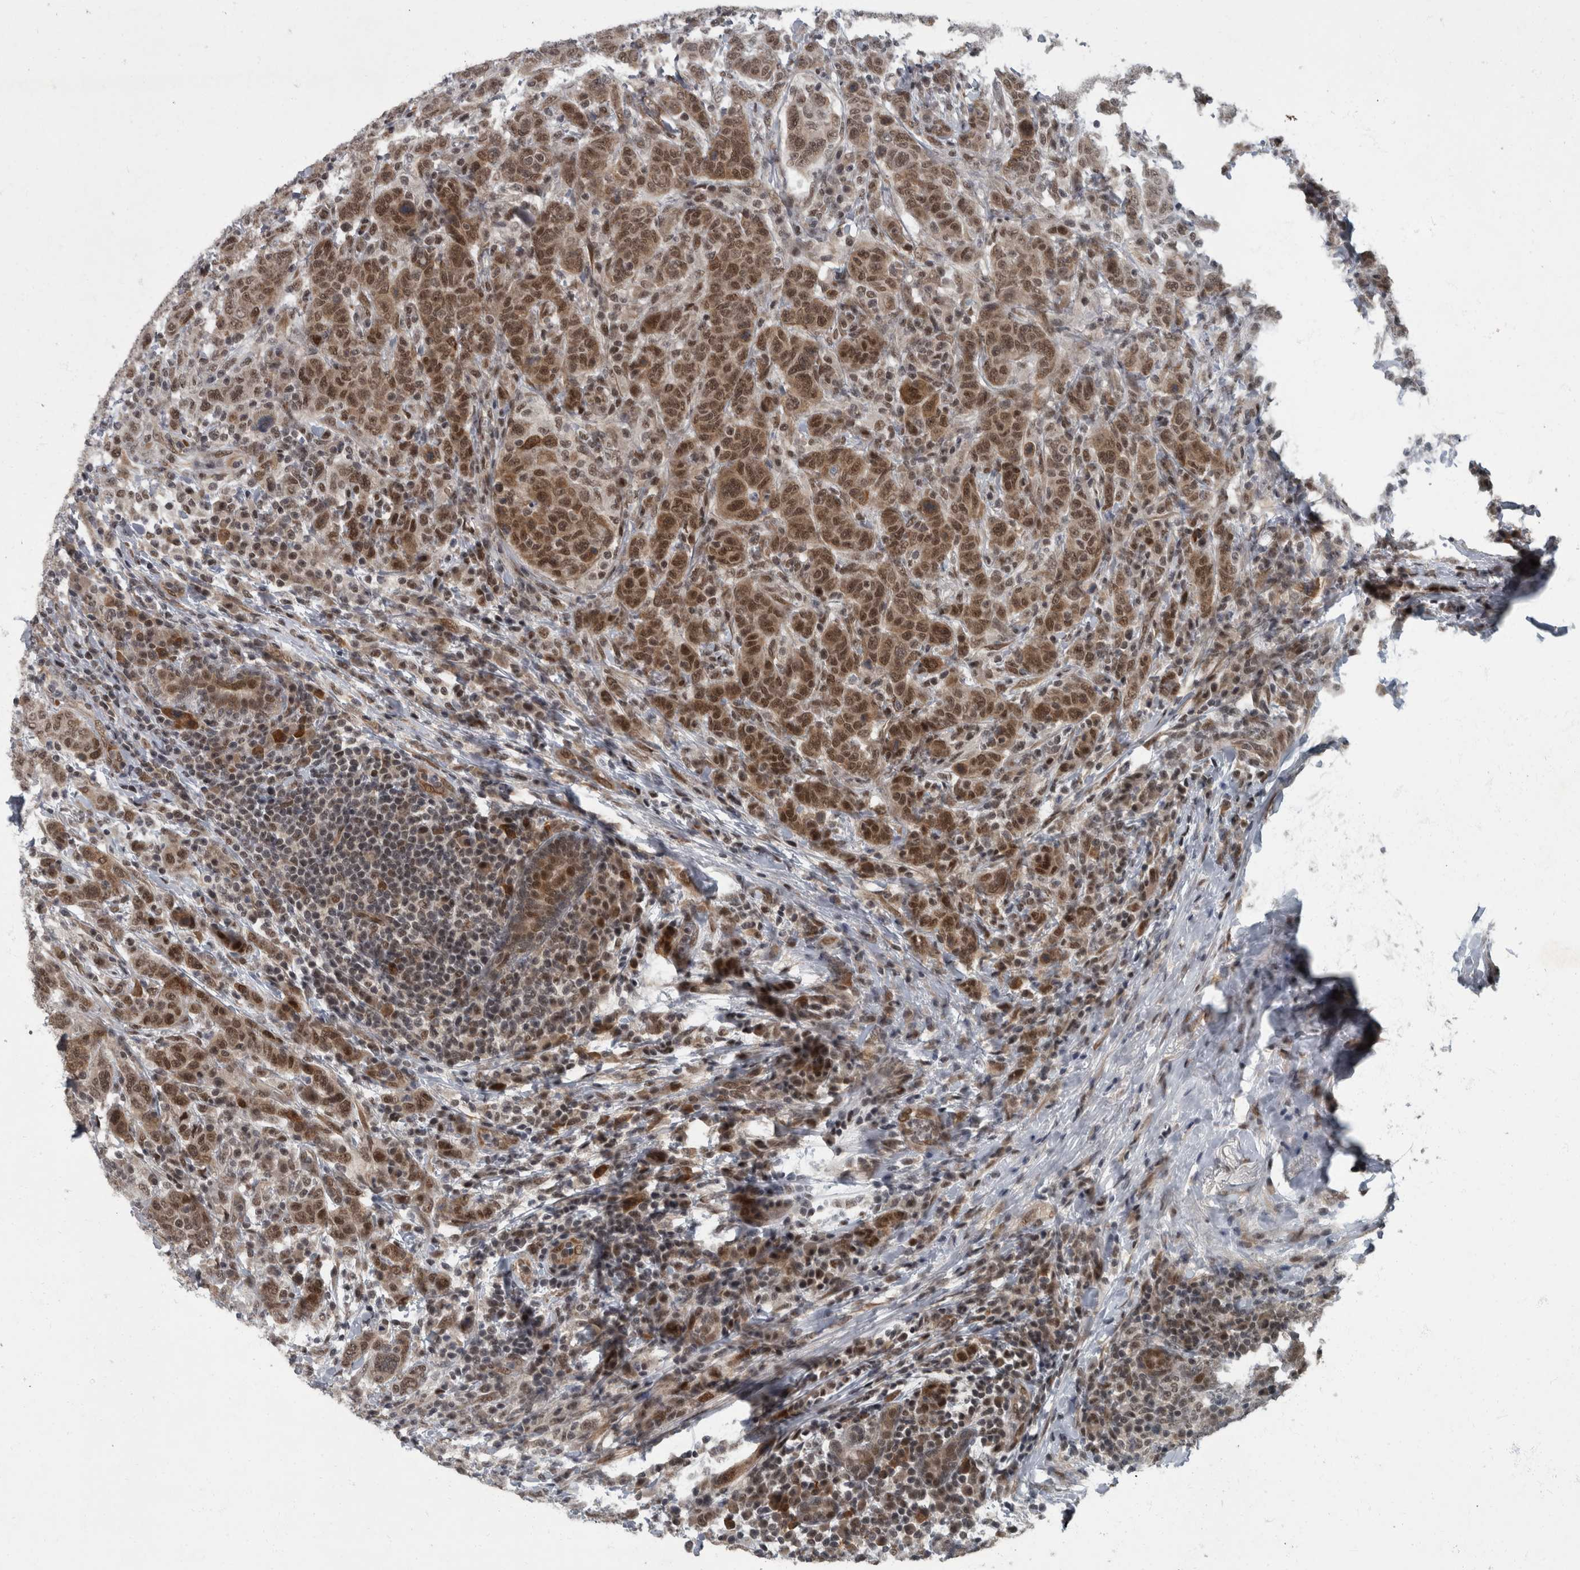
{"staining": {"intensity": "moderate", "quantity": ">75%", "location": "cytoplasmic/membranous,nuclear"}, "tissue": "breast cancer", "cell_type": "Tumor cells", "image_type": "cancer", "snomed": [{"axis": "morphology", "description": "Duct carcinoma"}, {"axis": "topography", "description": "Breast"}], "caption": "Breast cancer (intraductal carcinoma) stained for a protein (brown) exhibits moderate cytoplasmic/membranous and nuclear positive staining in approximately >75% of tumor cells.", "gene": "WDR33", "patient": {"sex": "female", "age": 37}}